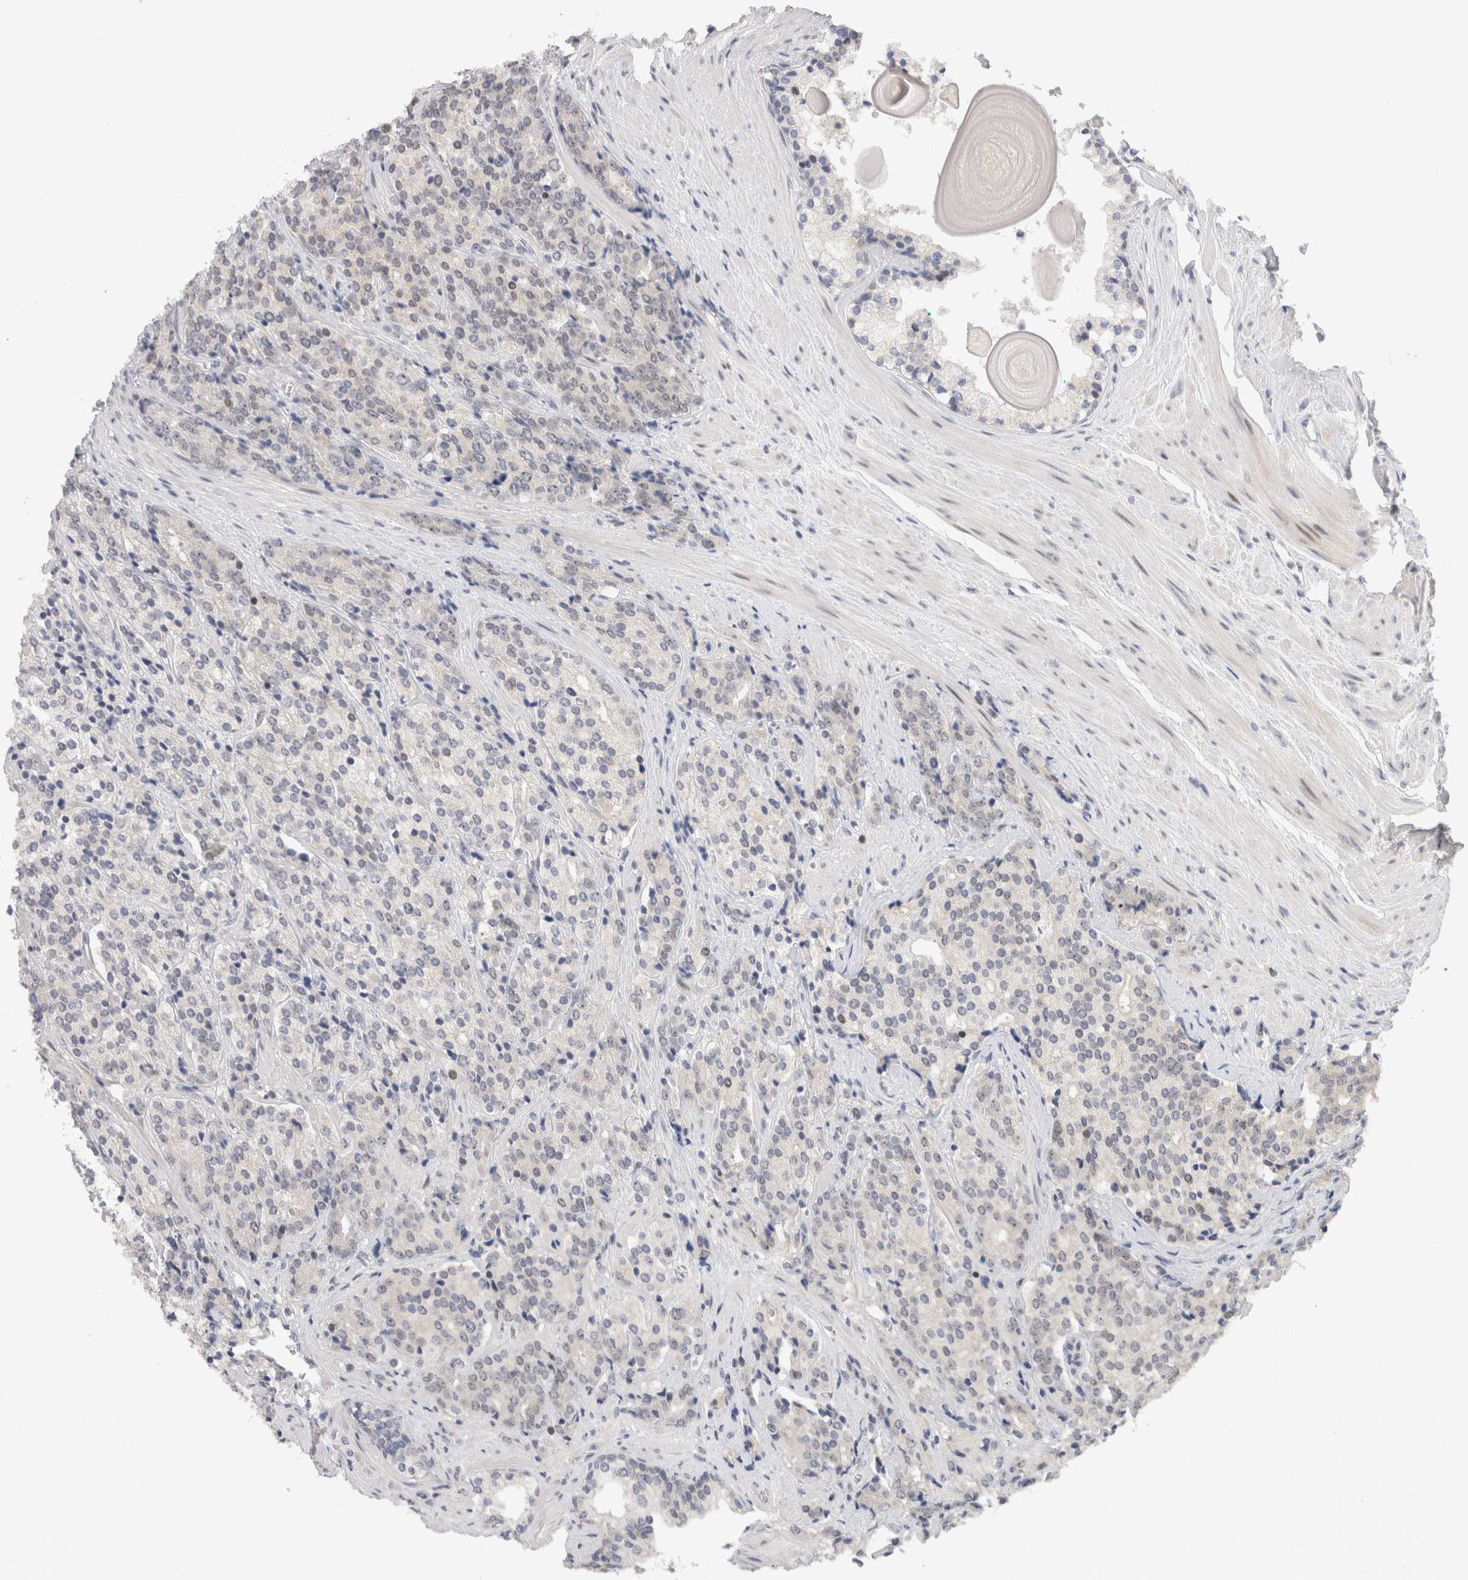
{"staining": {"intensity": "negative", "quantity": "none", "location": "none"}, "tissue": "prostate cancer", "cell_type": "Tumor cells", "image_type": "cancer", "snomed": [{"axis": "morphology", "description": "Adenocarcinoma, High grade"}, {"axis": "topography", "description": "Prostate"}], "caption": "High power microscopy histopathology image of an immunohistochemistry histopathology image of prostate high-grade adenocarcinoma, revealing no significant positivity in tumor cells. The staining was performed using DAB to visualize the protein expression in brown, while the nuclei were stained in blue with hematoxylin (Magnification: 20x).", "gene": "ZNF521", "patient": {"sex": "male", "age": 71}}